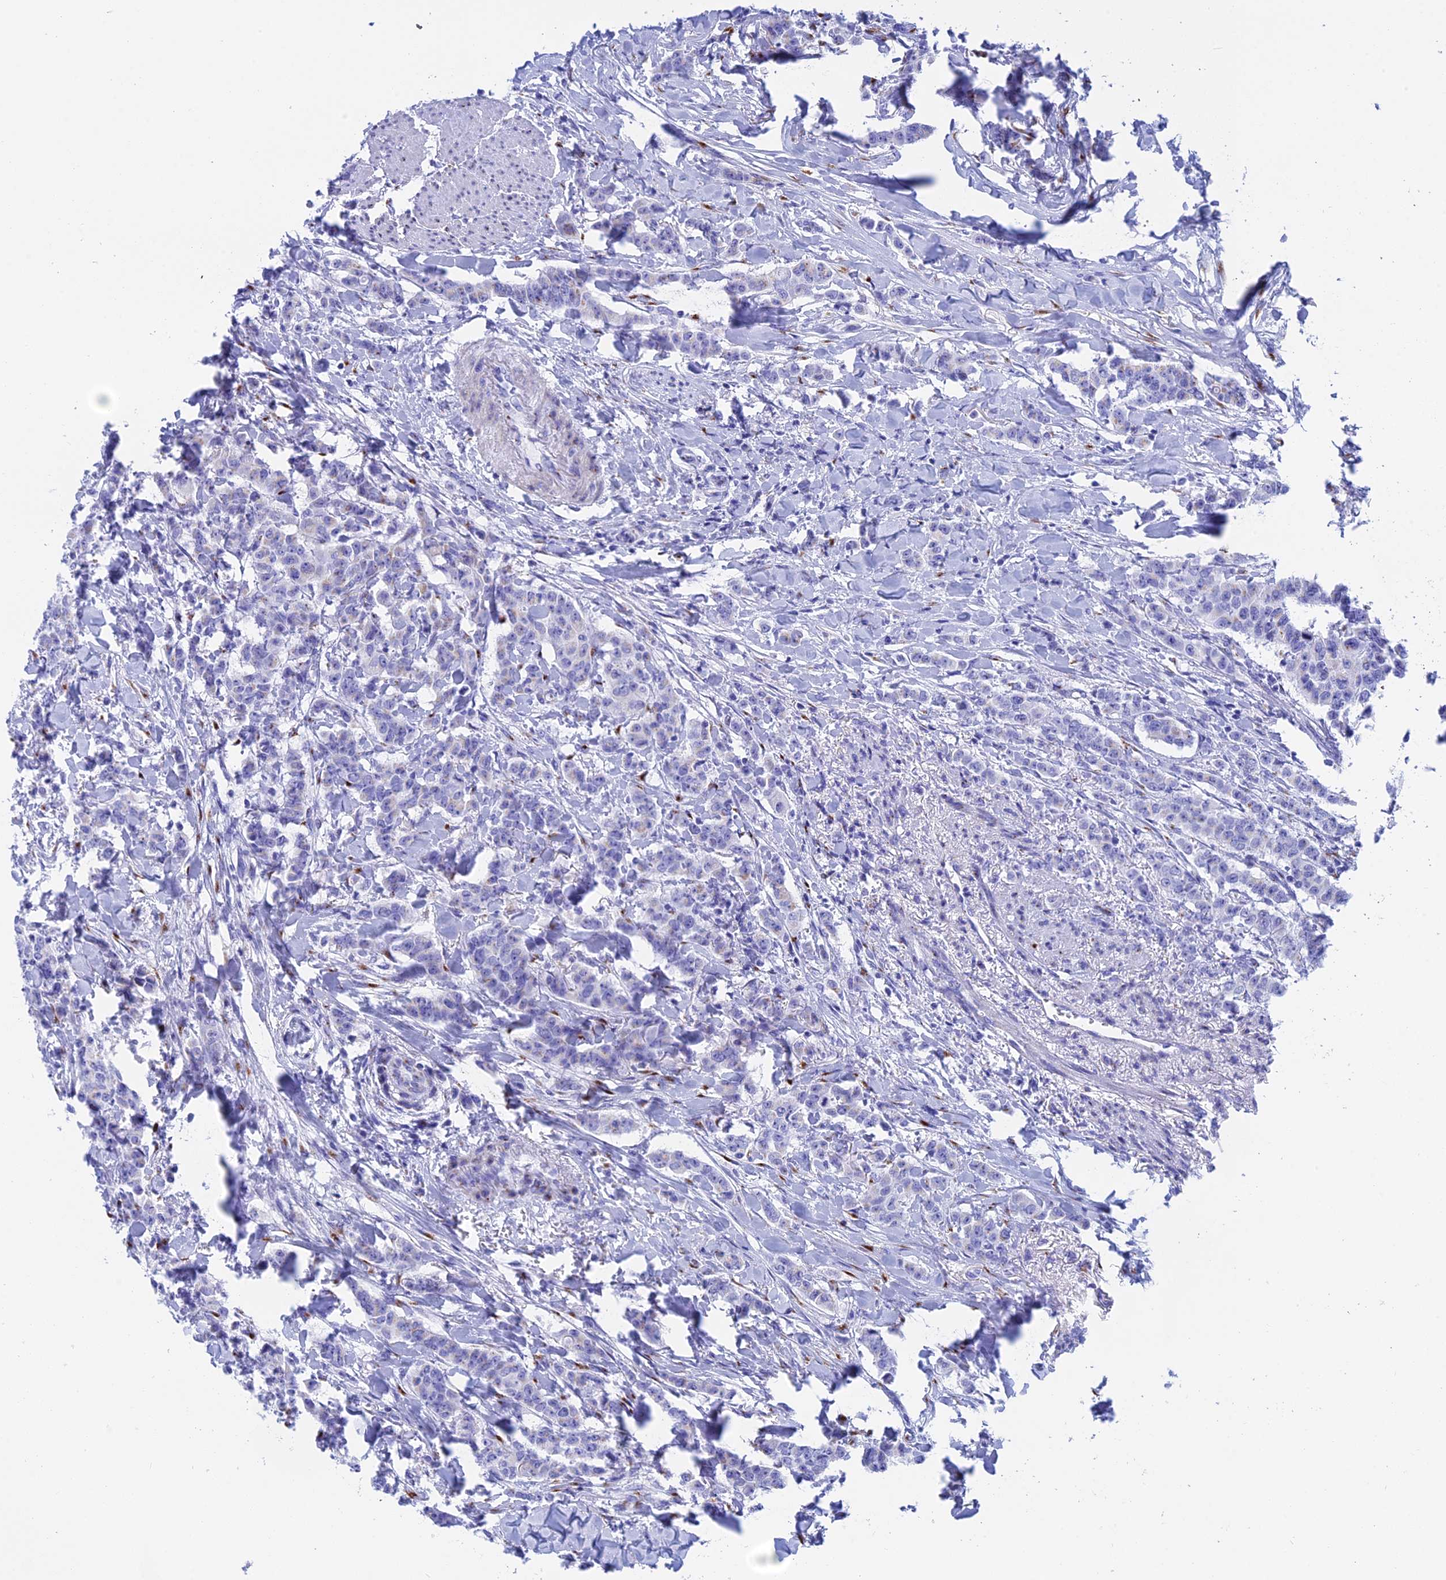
{"staining": {"intensity": "negative", "quantity": "none", "location": "none"}, "tissue": "breast cancer", "cell_type": "Tumor cells", "image_type": "cancer", "snomed": [{"axis": "morphology", "description": "Duct carcinoma"}, {"axis": "topography", "description": "Breast"}], "caption": "Image shows no significant protein positivity in tumor cells of breast cancer.", "gene": "ERICH4", "patient": {"sex": "female", "age": 40}}